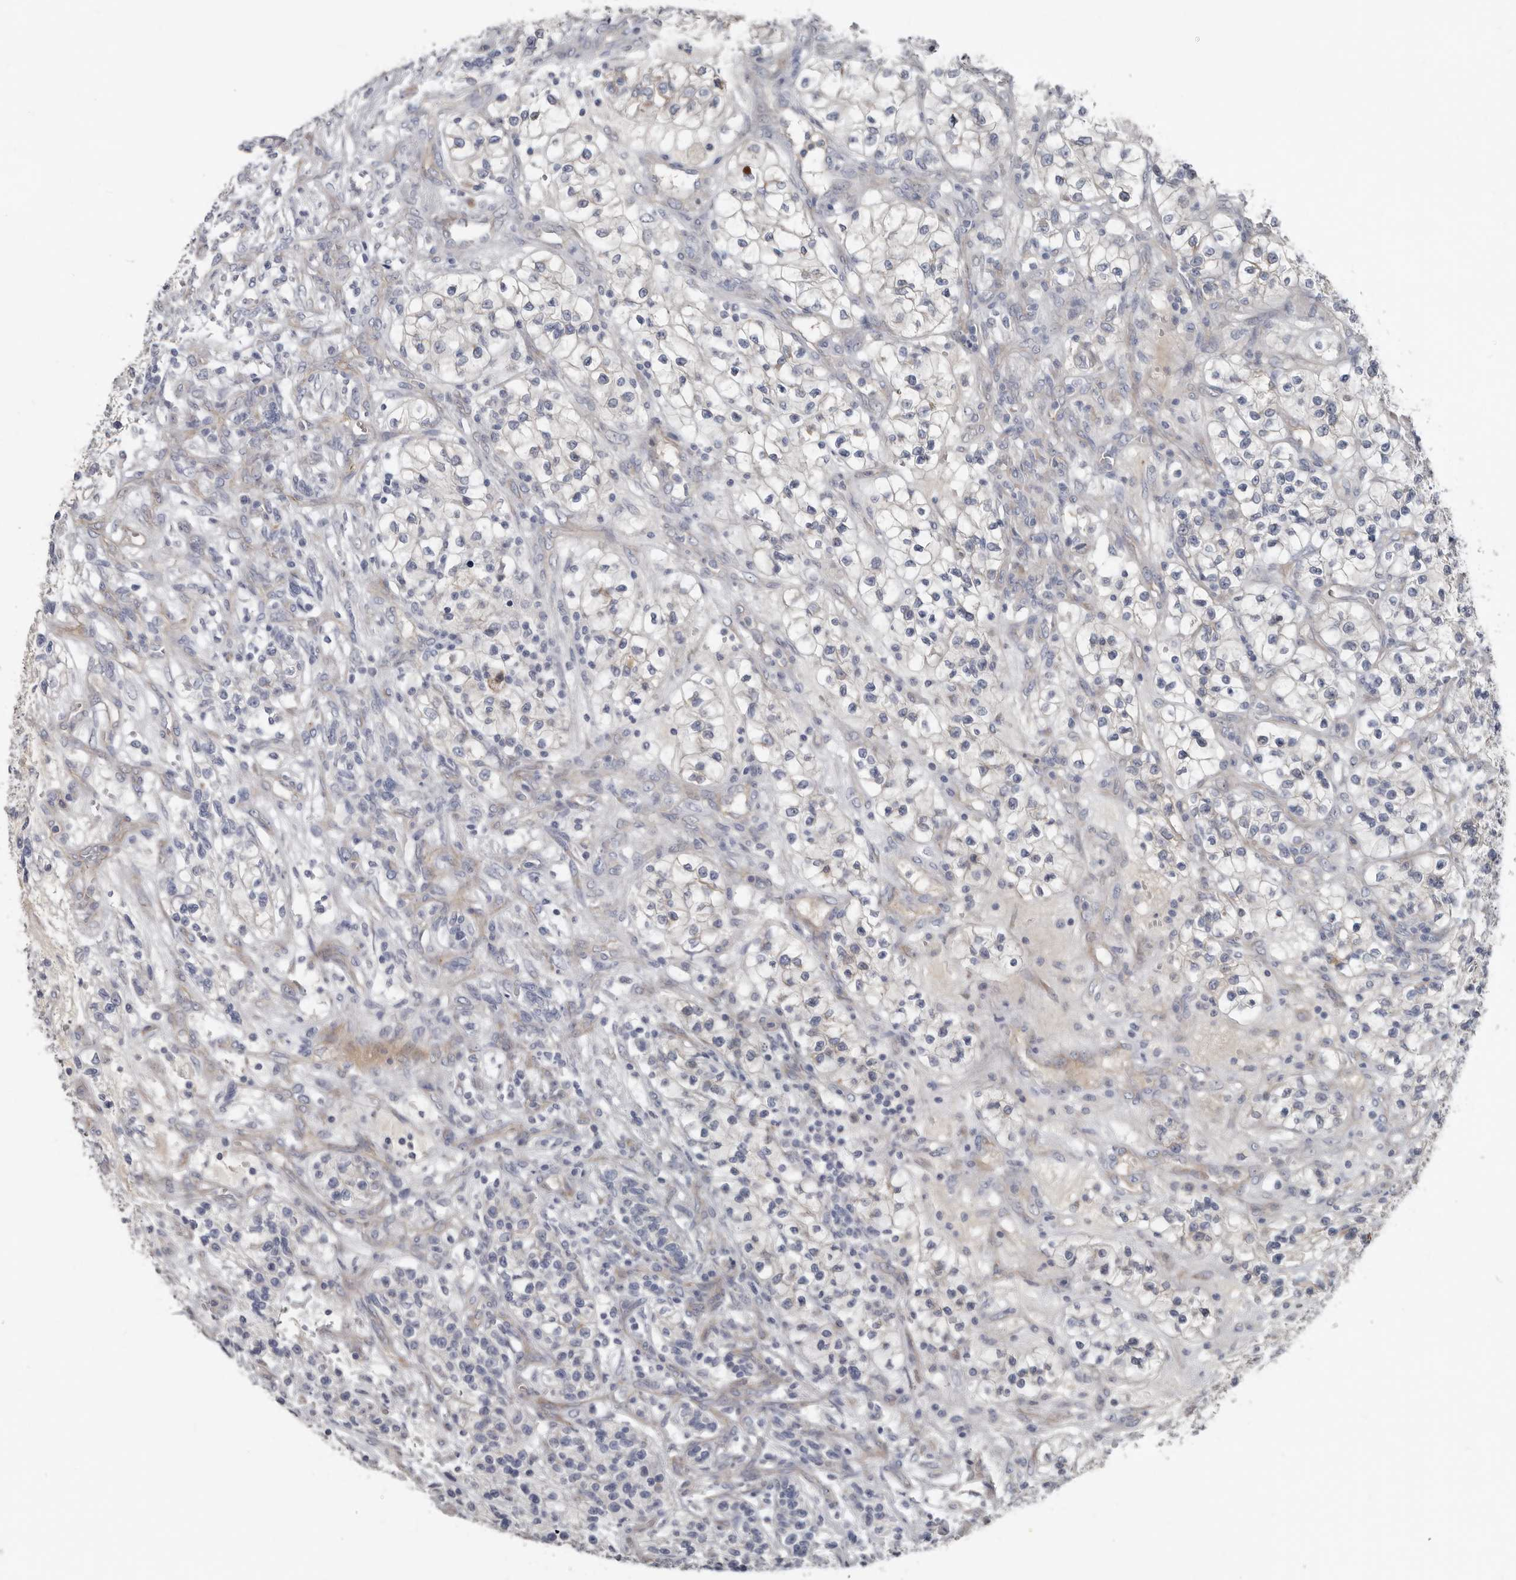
{"staining": {"intensity": "negative", "quantity": "none", "location": "none"}, "tissue": "renal cancer", "cell_type": "Tumor cells", "image_type": "cancer", "snomed": [{"axis": "morphology", "description": "Adenocarcinoma, NOS"}, {"axis": "topography", "description": "Kidney"}], "caption": "Human adenocarcinoma (renal) stained for a protein using immunohistochemistry (IHC) demonstrates no staining in tumor cells.", "gene": "ZNF114", "patient": {"sex": "female", "age": 57}}